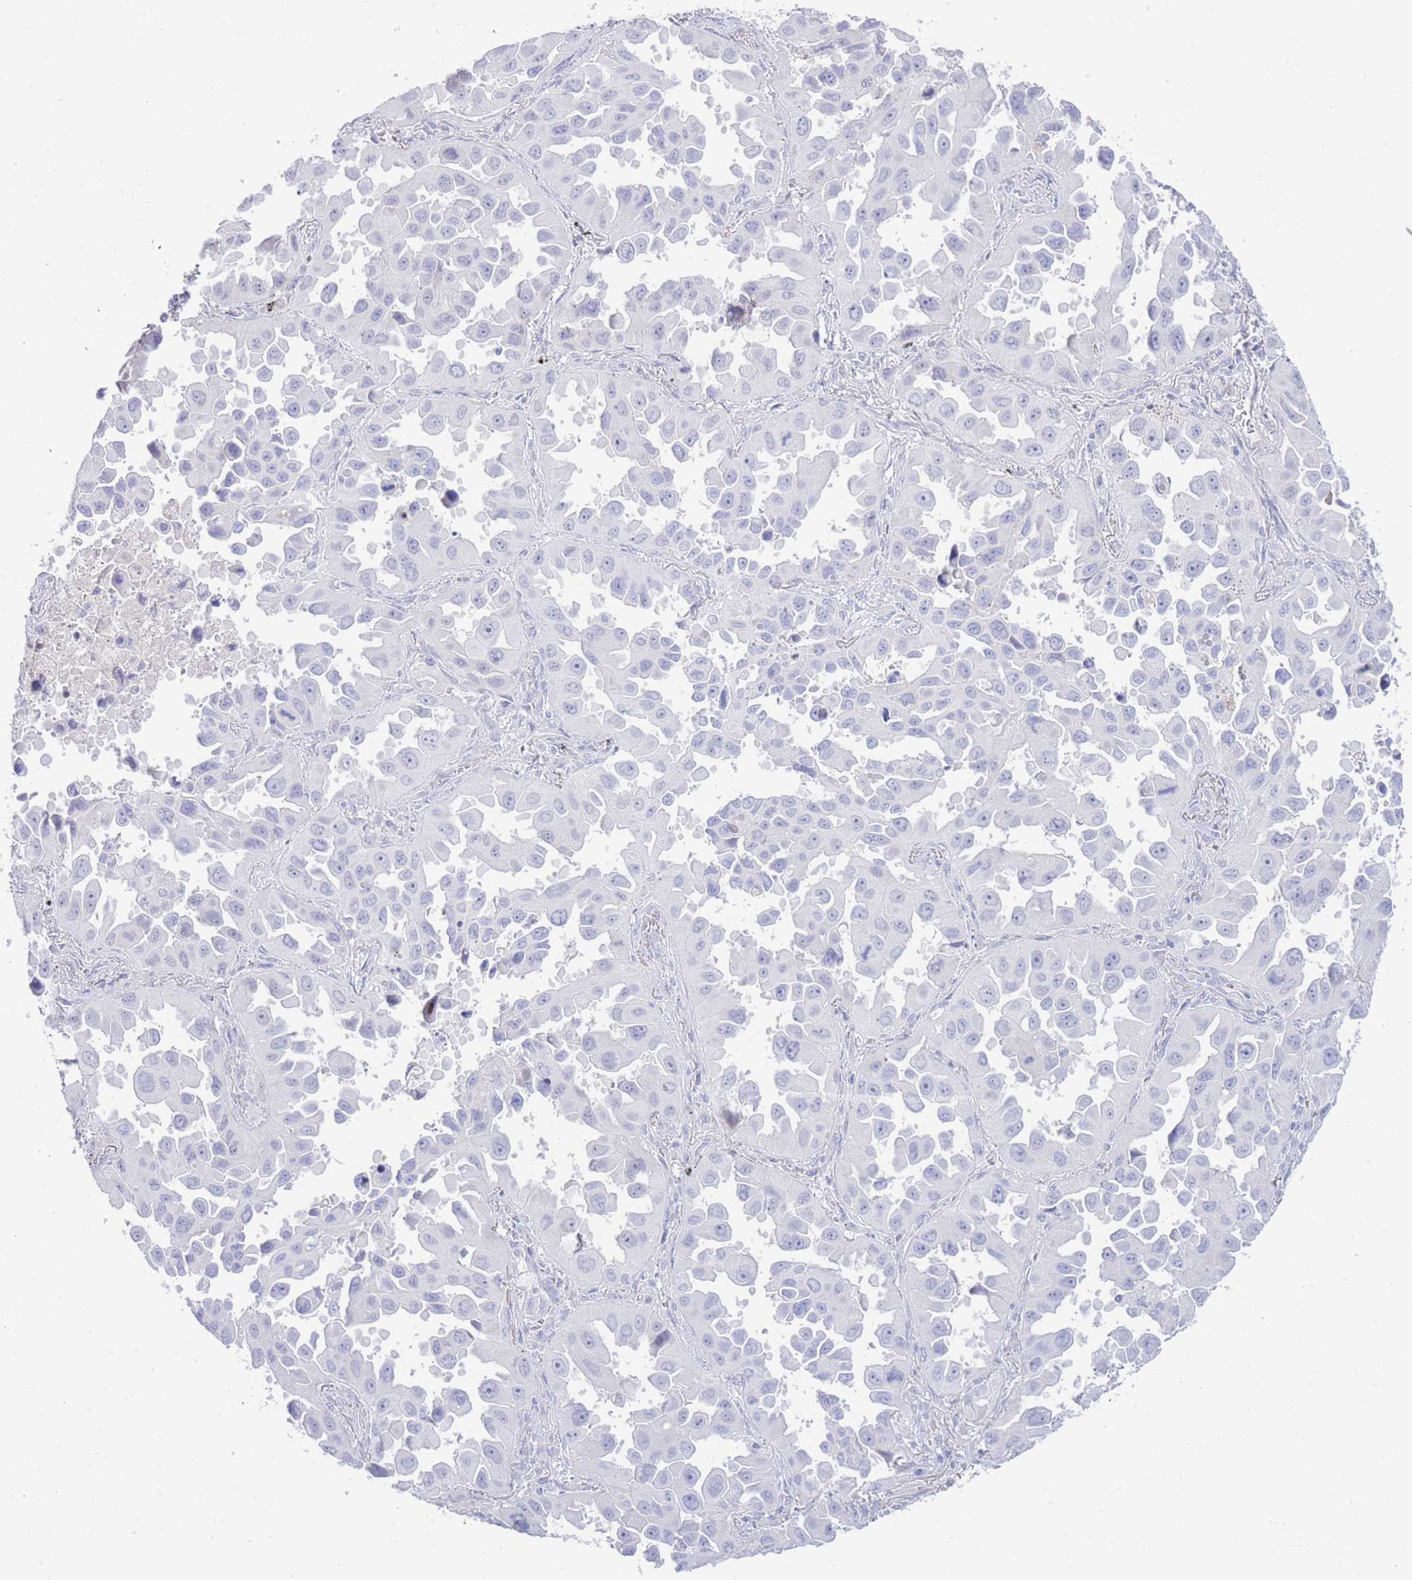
{"staining": {"intensity": "negative", "quantity": "none", "location": "none"}, "tissue": "lung cancer", "cell_type": "Tumor cells", "image_type": "cancer", "snomed": [{"axis": "morphology", "description": "Adenocarcinoma, NOS"}, {"axis": "topography", "description": "Lung"}], "caption": "Lung adenocarcinoma stained for a protein using immunohistochemistry (IHC) reveals no expression tumor cells.", "gene": "LRRC37A", "patient": {"sex": "male", "age": 66}}